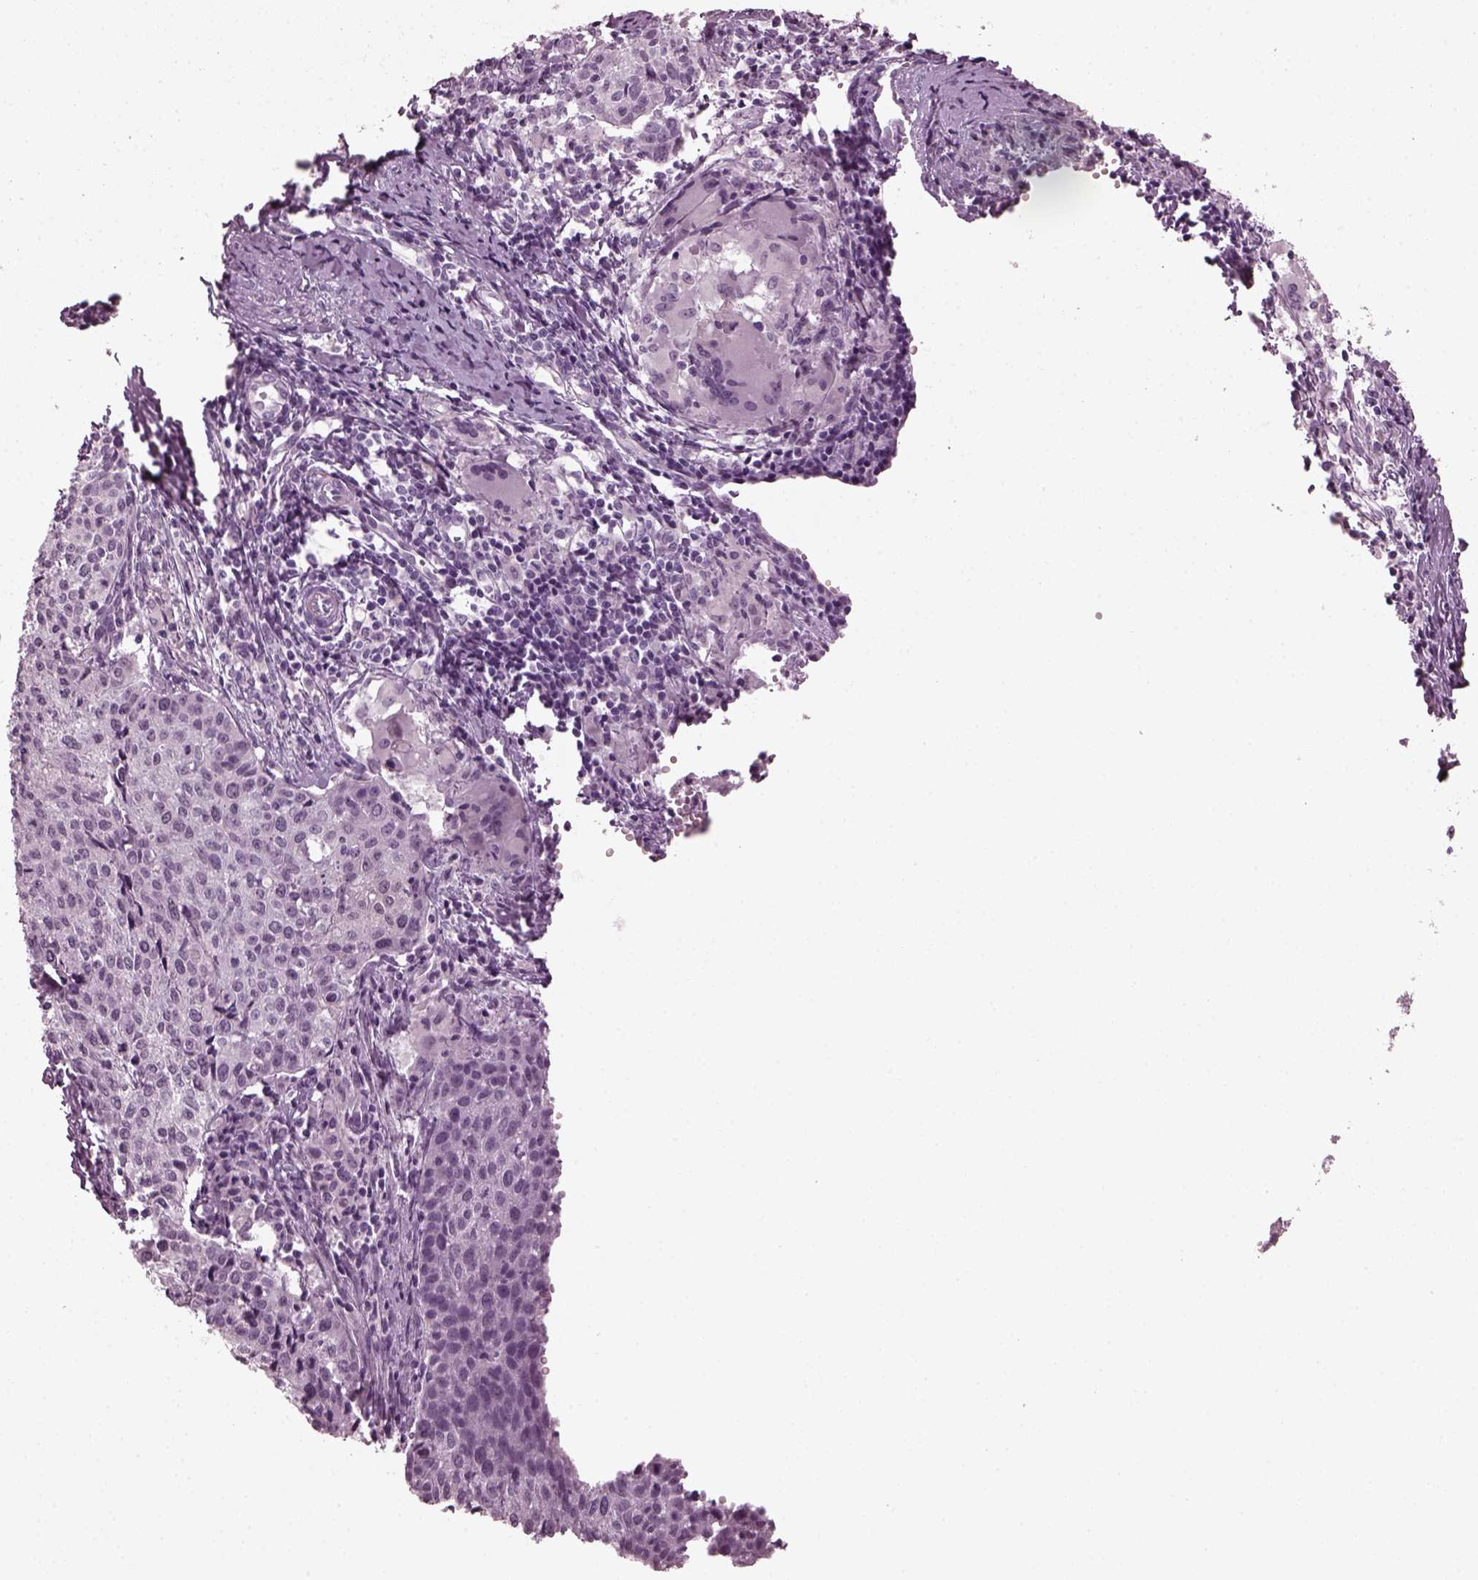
{"staining": {"intensity": "negative", "quantity": "none", "location": "none"}, "tissue": "cervical cancer", "cell_type": "Tumor cells", "image_type": "cancer", "snomed": [{"axis": "morphology", "description": "Squamous cell carcinoma, NOS"}, {"axis": "topography", "description": "Cervix"}], "caption": "The micrograph displays no staining of tumor cells in cervical cancer (squamous cell carcinoma).", "gene": "SLC6A17", "patient": {"sex": "female", "age": 38}}